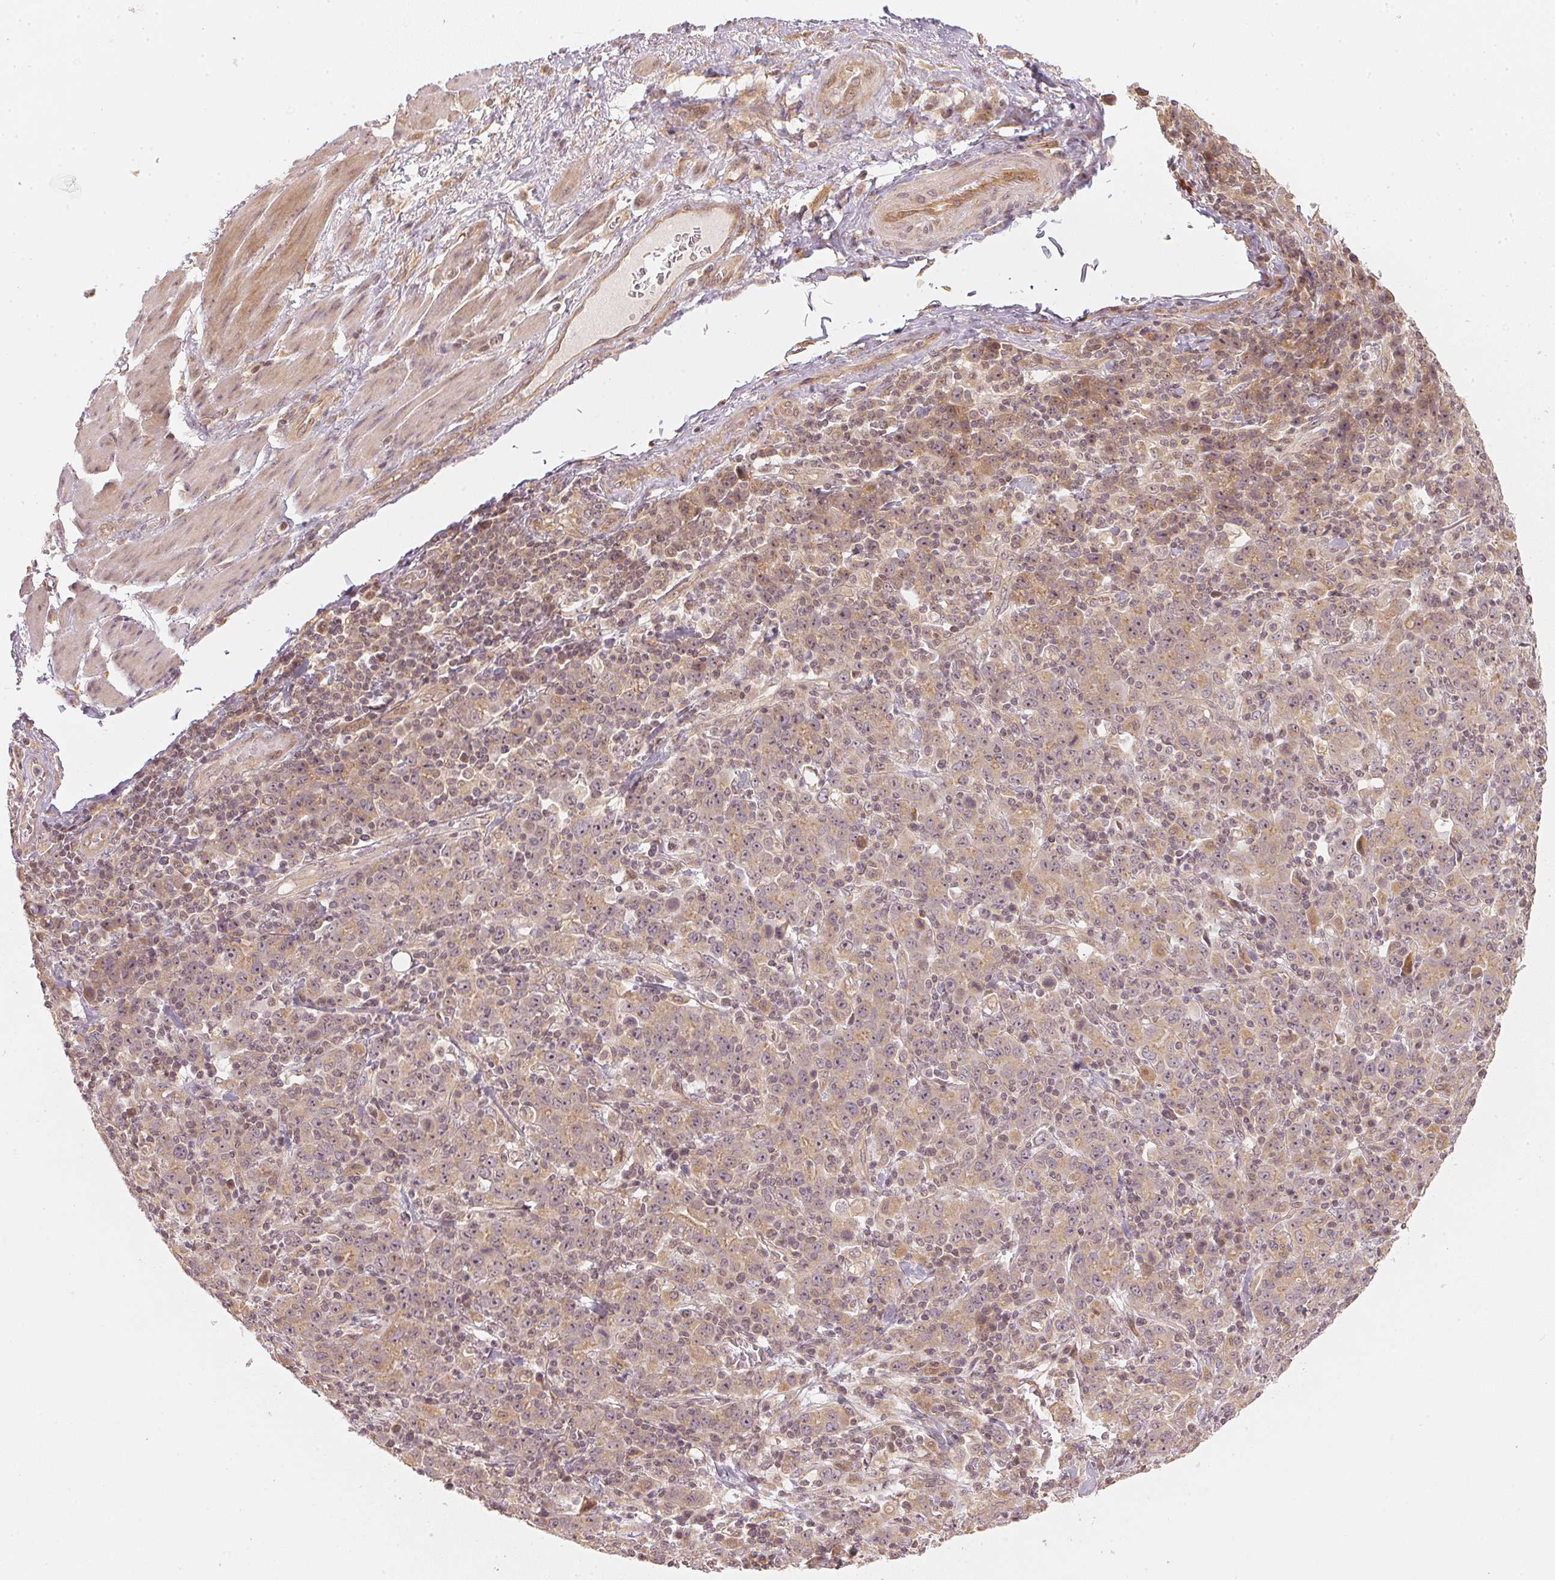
{"staining": {"intensity": "weak", "quantity": ">75%", "location": "cytoplasmic/membranous"}, "tissue": "stomach cancer", "cell_type": "Tumor cells", "image_type": "cancer", "snomed": [{"axis": "morphology", "description": "Adenocarcinoma, NOS"}, {"axis": "topography", "description": "Stomach, upper"}], "caption": "Brown immunohistochemical staining in human adenocarcinoma (stomach) exhibits weak cytoplasmic/membranous expression in approximately >75% of tumor cells.", "gene": "WDR54", "patient": {"sex": "male", "age": 69}}